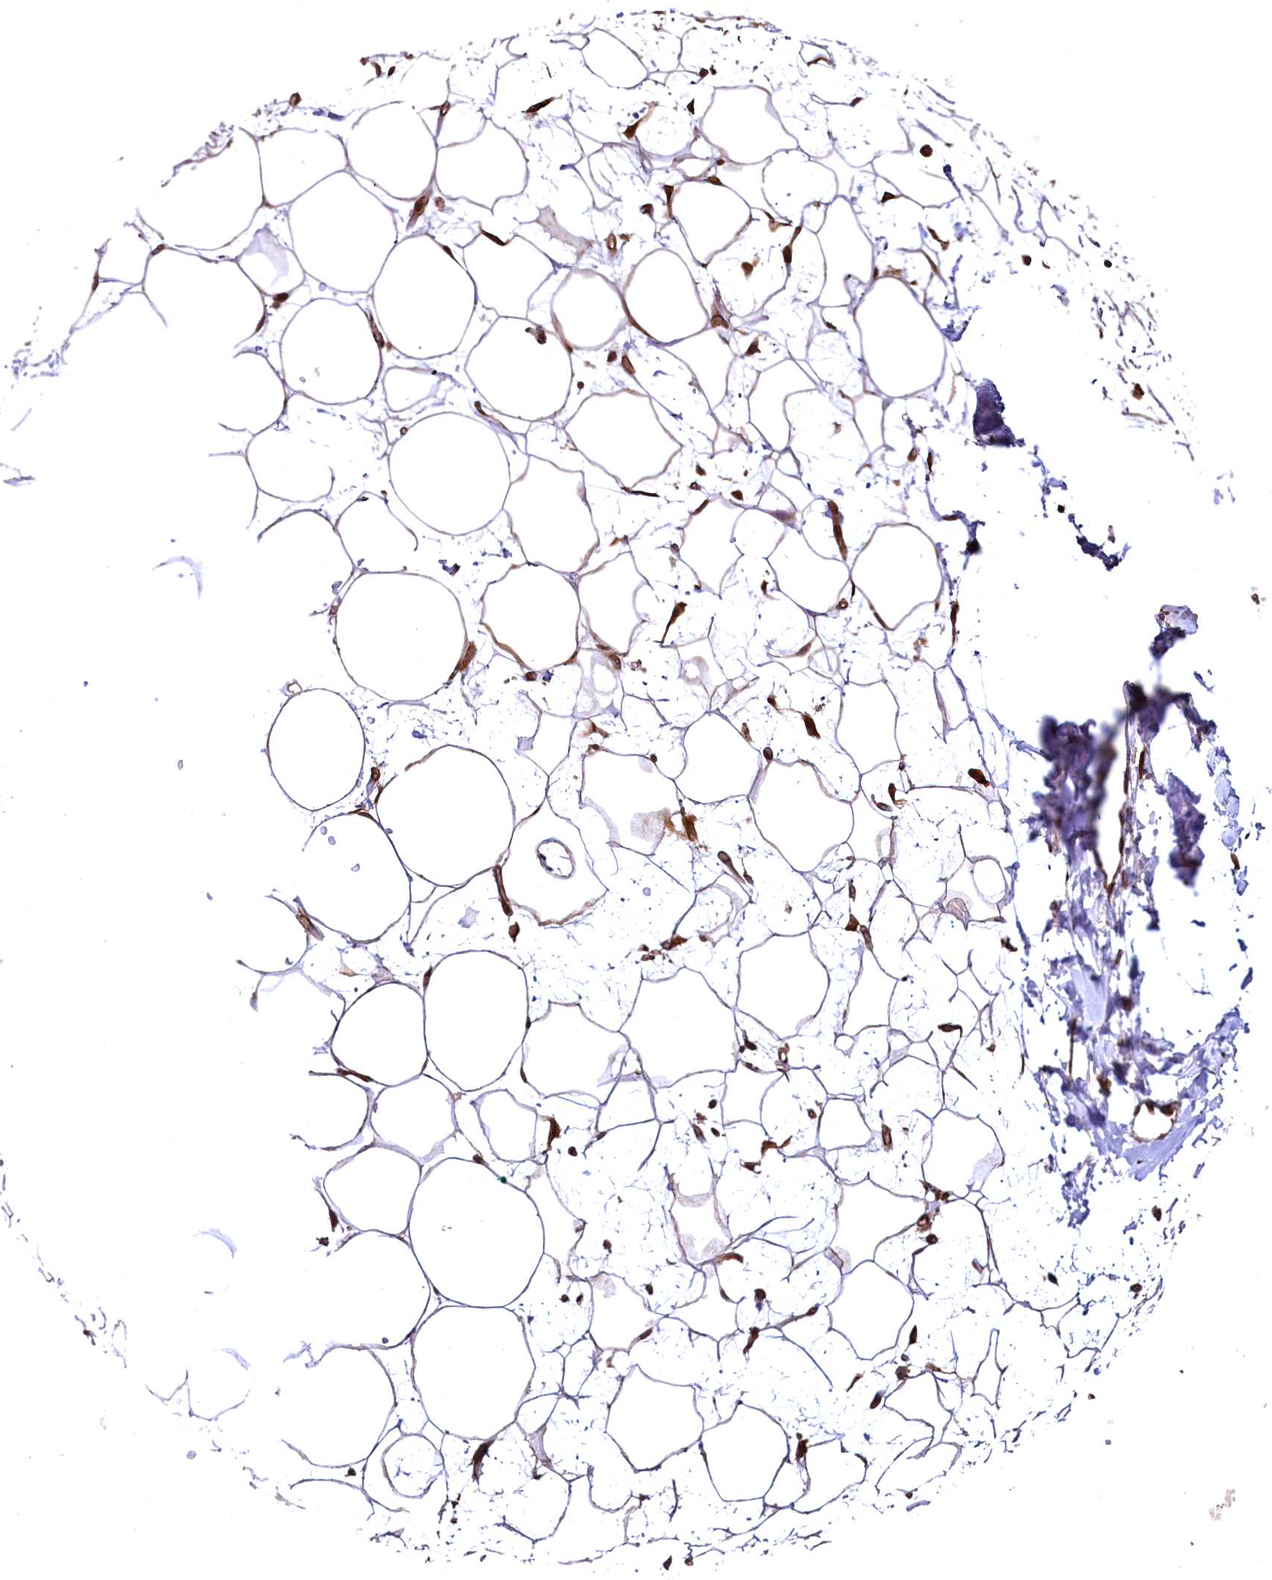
{"staining": {"intensity": "negative", "quantity": "none", "location": "none"}, "tissue": "adipose tissue", "cell_type": "Adipocytes", "image_type": "normal", "snomed": [{"axis": "morphology", "description": "Normal tissue, NOS"}, {"axis": "topography", "description": "Breast"}], "caption": "Adipocytes show no significant expression in benign adipose tissue.", "gene": "TBCEL", "patient": {"sex": "female", "age": 26}}